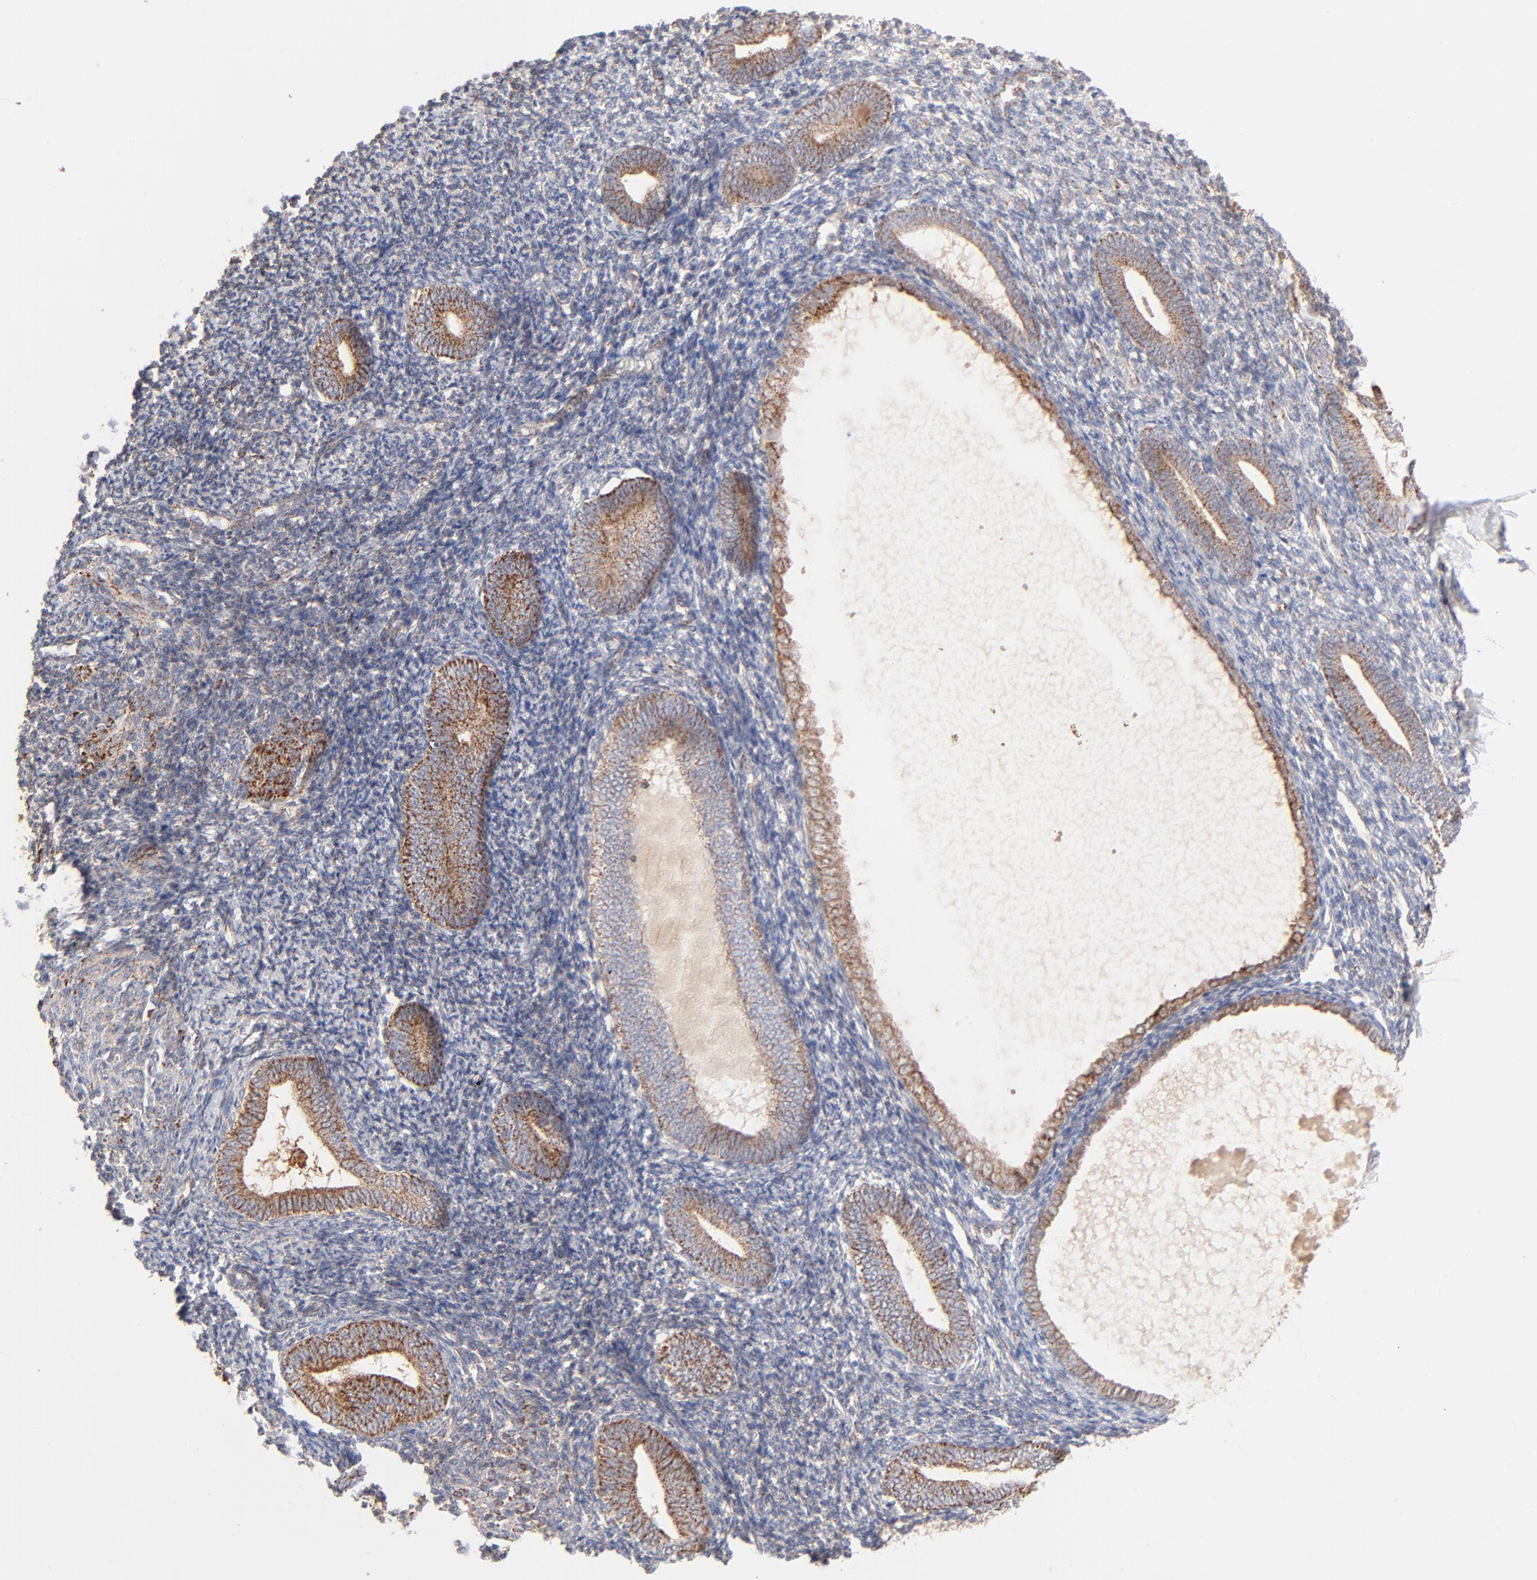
{"staining": {"intensity": "weak", "quantity": ">75%", "location": "cytoplasmic/membranous"}, "tissue": "endometrium", "cell_type": "Cells in endometrial stroma", "image_type": "normal", "snomed": [{"axis": "morphology", "description": "Normal tissue, NOS"}, {"axis": "topography", "description": "Endometrium"}], "caption": "Protein expression analysis of normal endometrium demonstrates weak cytoplasmic/membranous staining in approximately >75% of cells in endometrial stroma.", "gene": "CSPG4", "patient": {"sex": "female", "age": 57}}